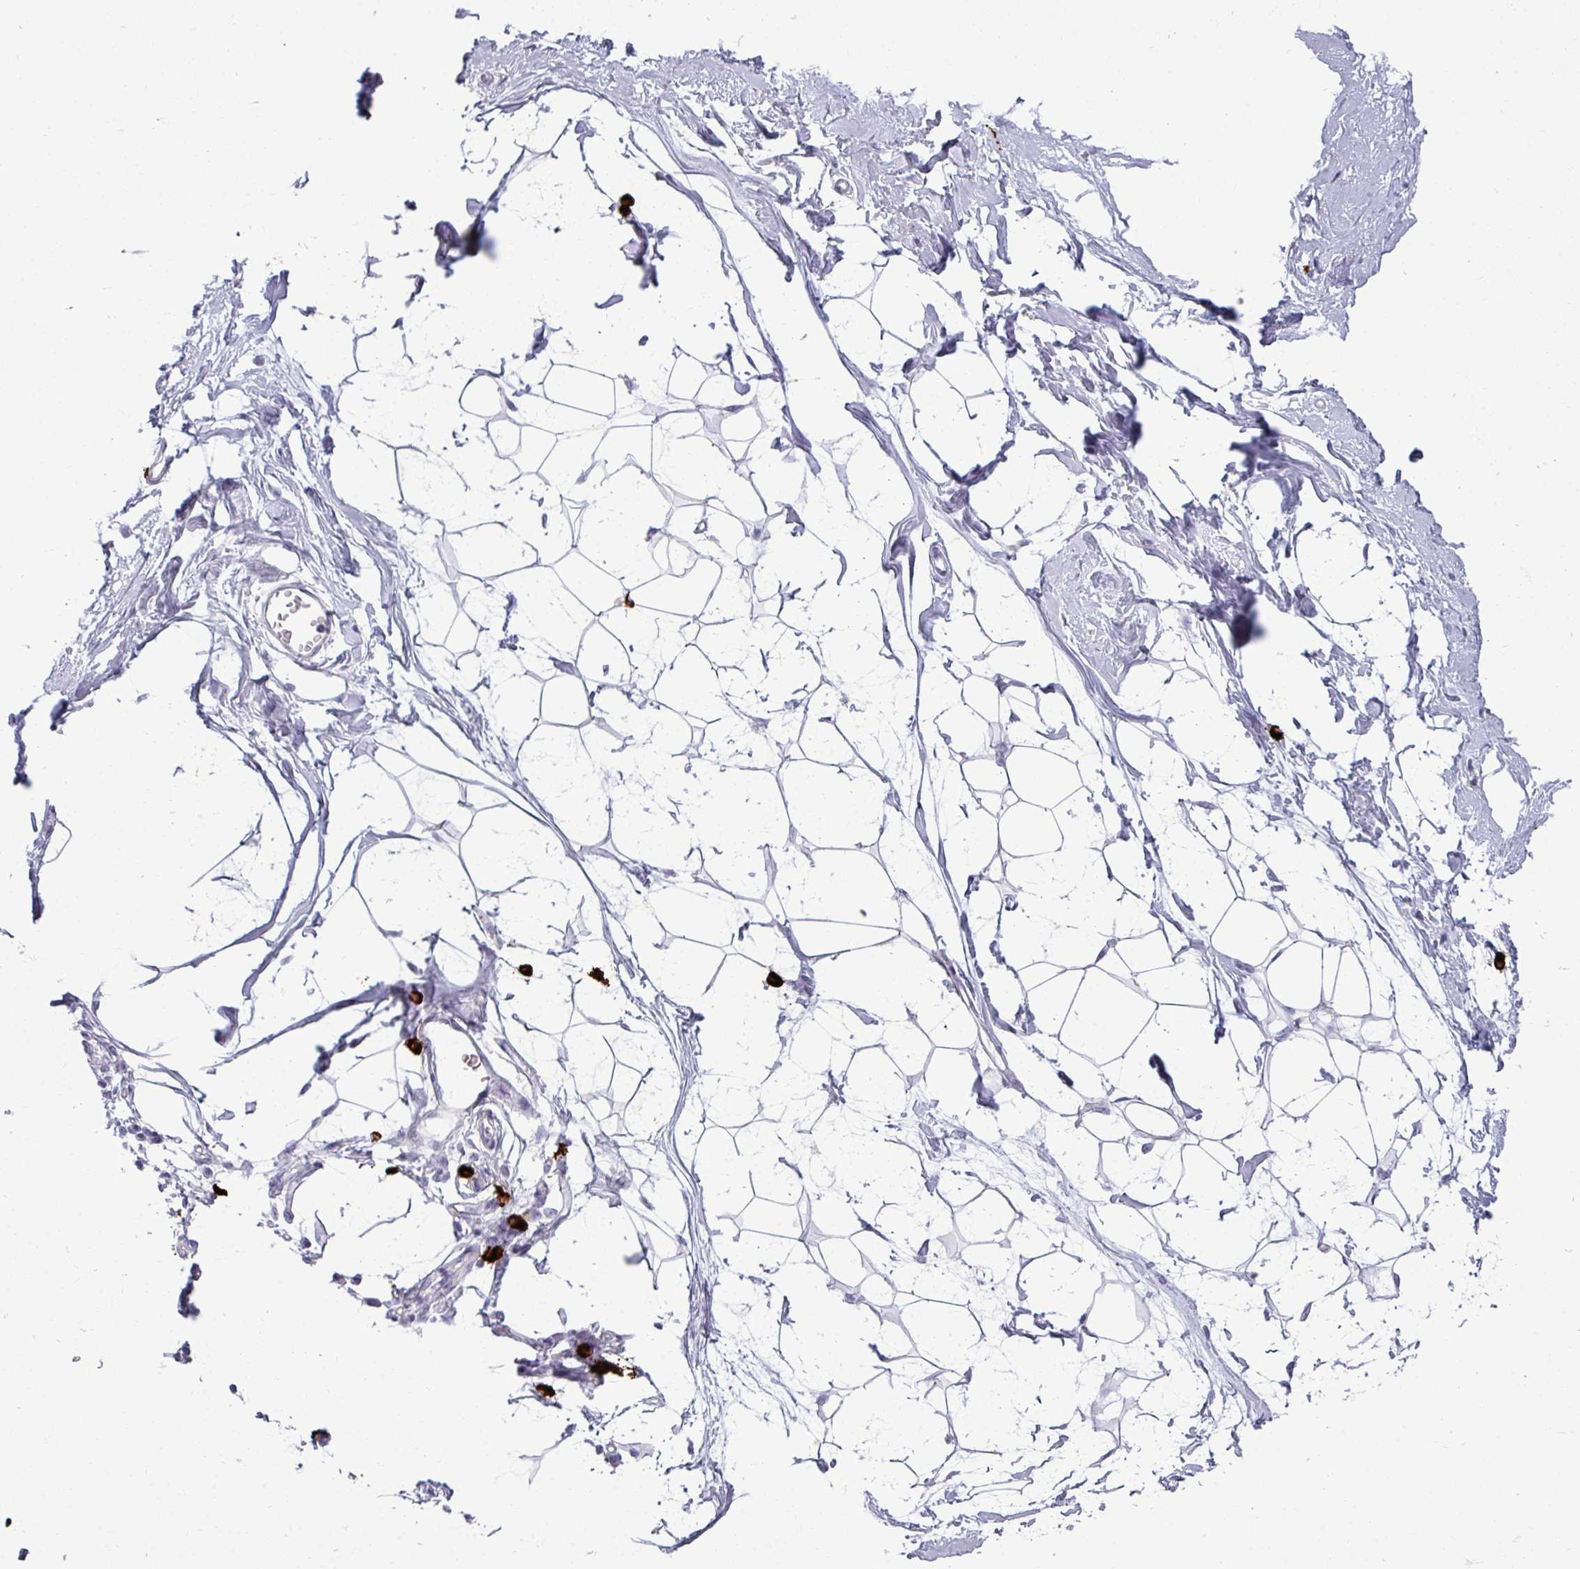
{"staining": {"intensity": "negative", "quantity": "none", "location": "none"}, "tissue": "breast", "cell_type": "Adipocytes", "image_type": "normal", "snomed": [{"axis": "morphology", "description": "Normal tissue, NOS"}, {"axis": "topography", "description": "Breast"}], "caption": "Breast stained for a protein using immunohistochemistry (IHC) exhibits no staining adipocytes.", "gene": "TRIM39", "patient": {"sex": "female", "age": 45}}